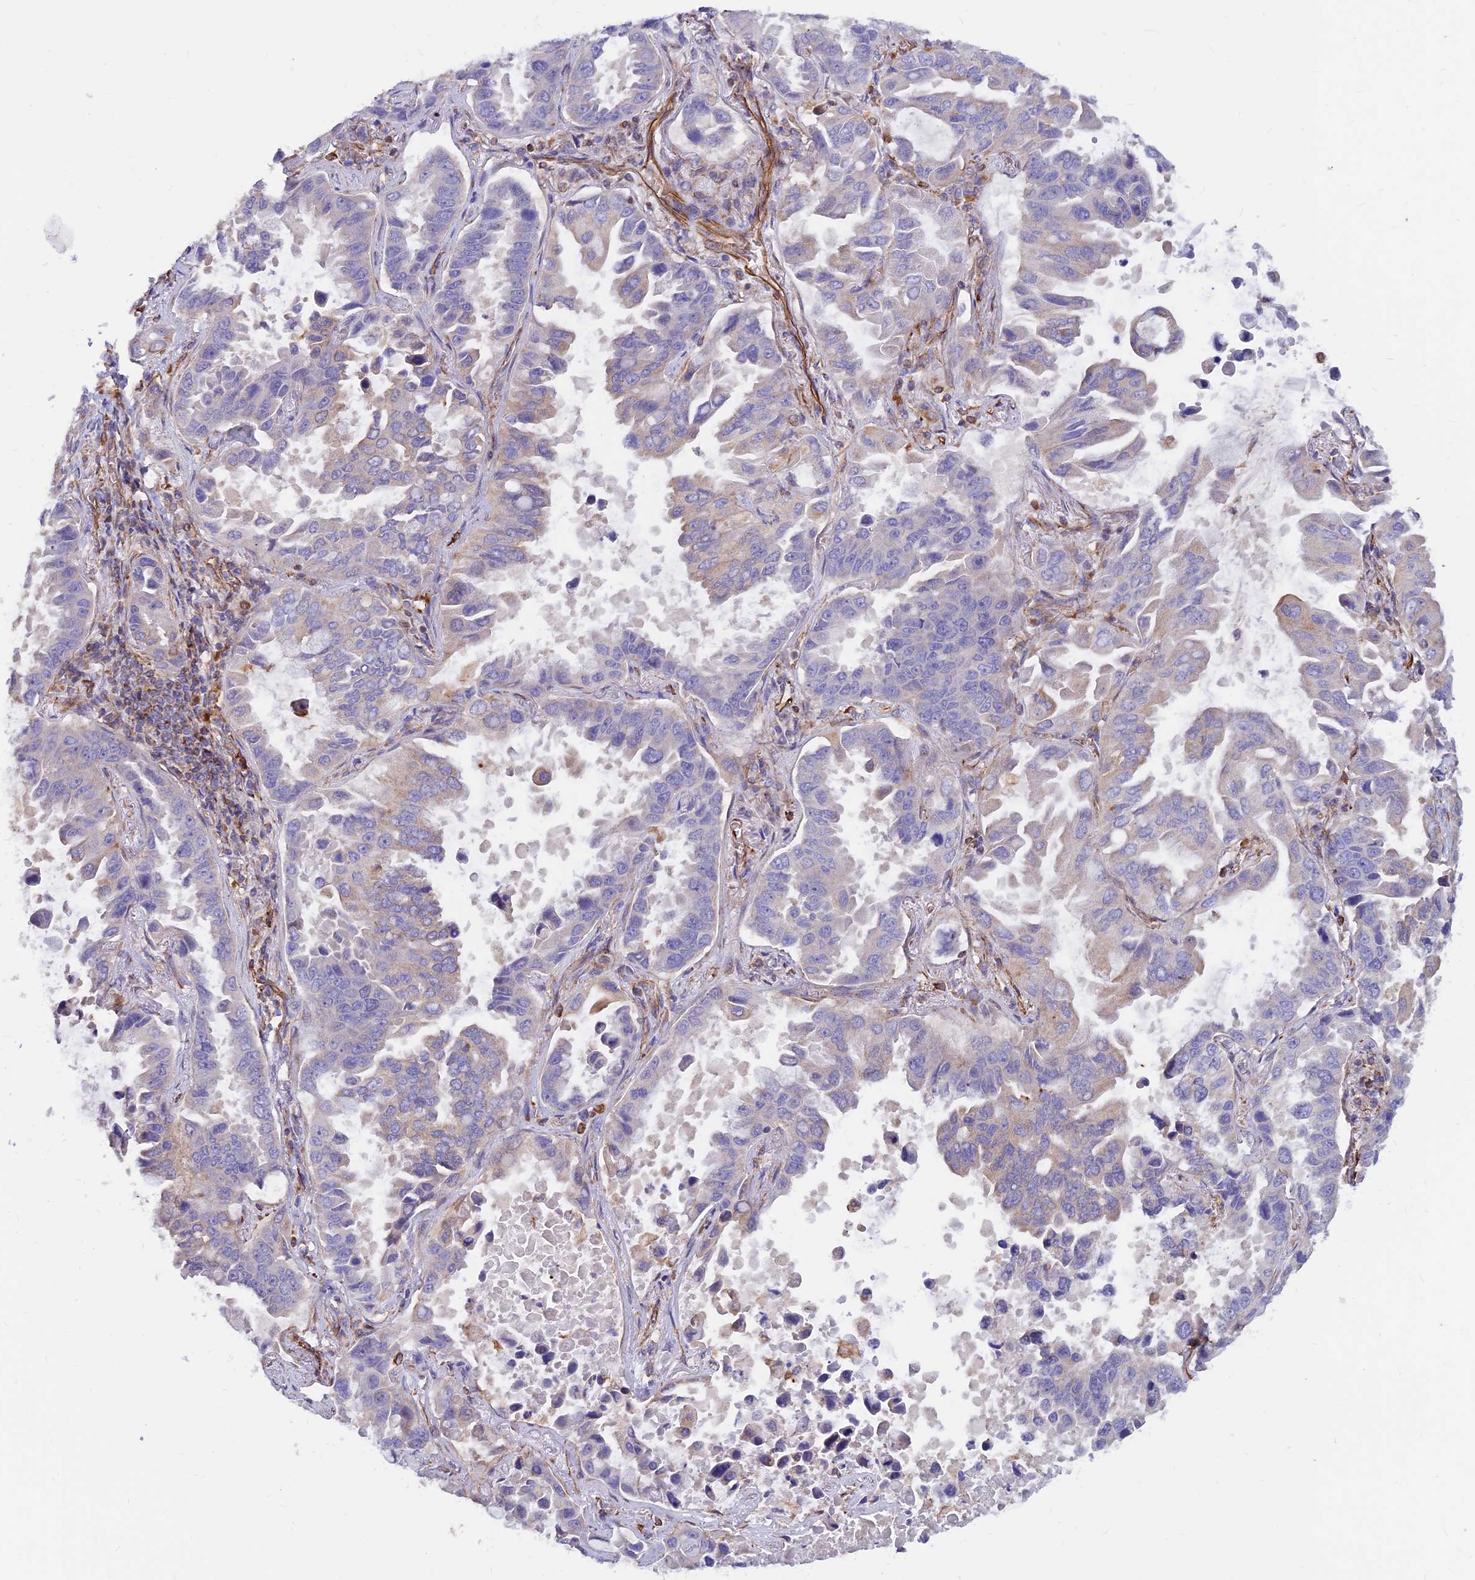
{"staining": {"intensity": "negative", "quantity": "none", "location": "none"}, "tissue": "lung cancer", "cell_type": "Tumor cells", "image_type": "cancer", "snomed": [{"axis": "morphology", "description": "Adenocarcinoma, NOS"}, {"axis": "topography", "description": "Lung"}], "caption": "This is an immunohistochemistry (IHC) histopathology image of adenocarcinoma (lung). There is no expression in tumor cells.", "gene": "CDK18", "patient": {"sex": "male", "age": 64}}